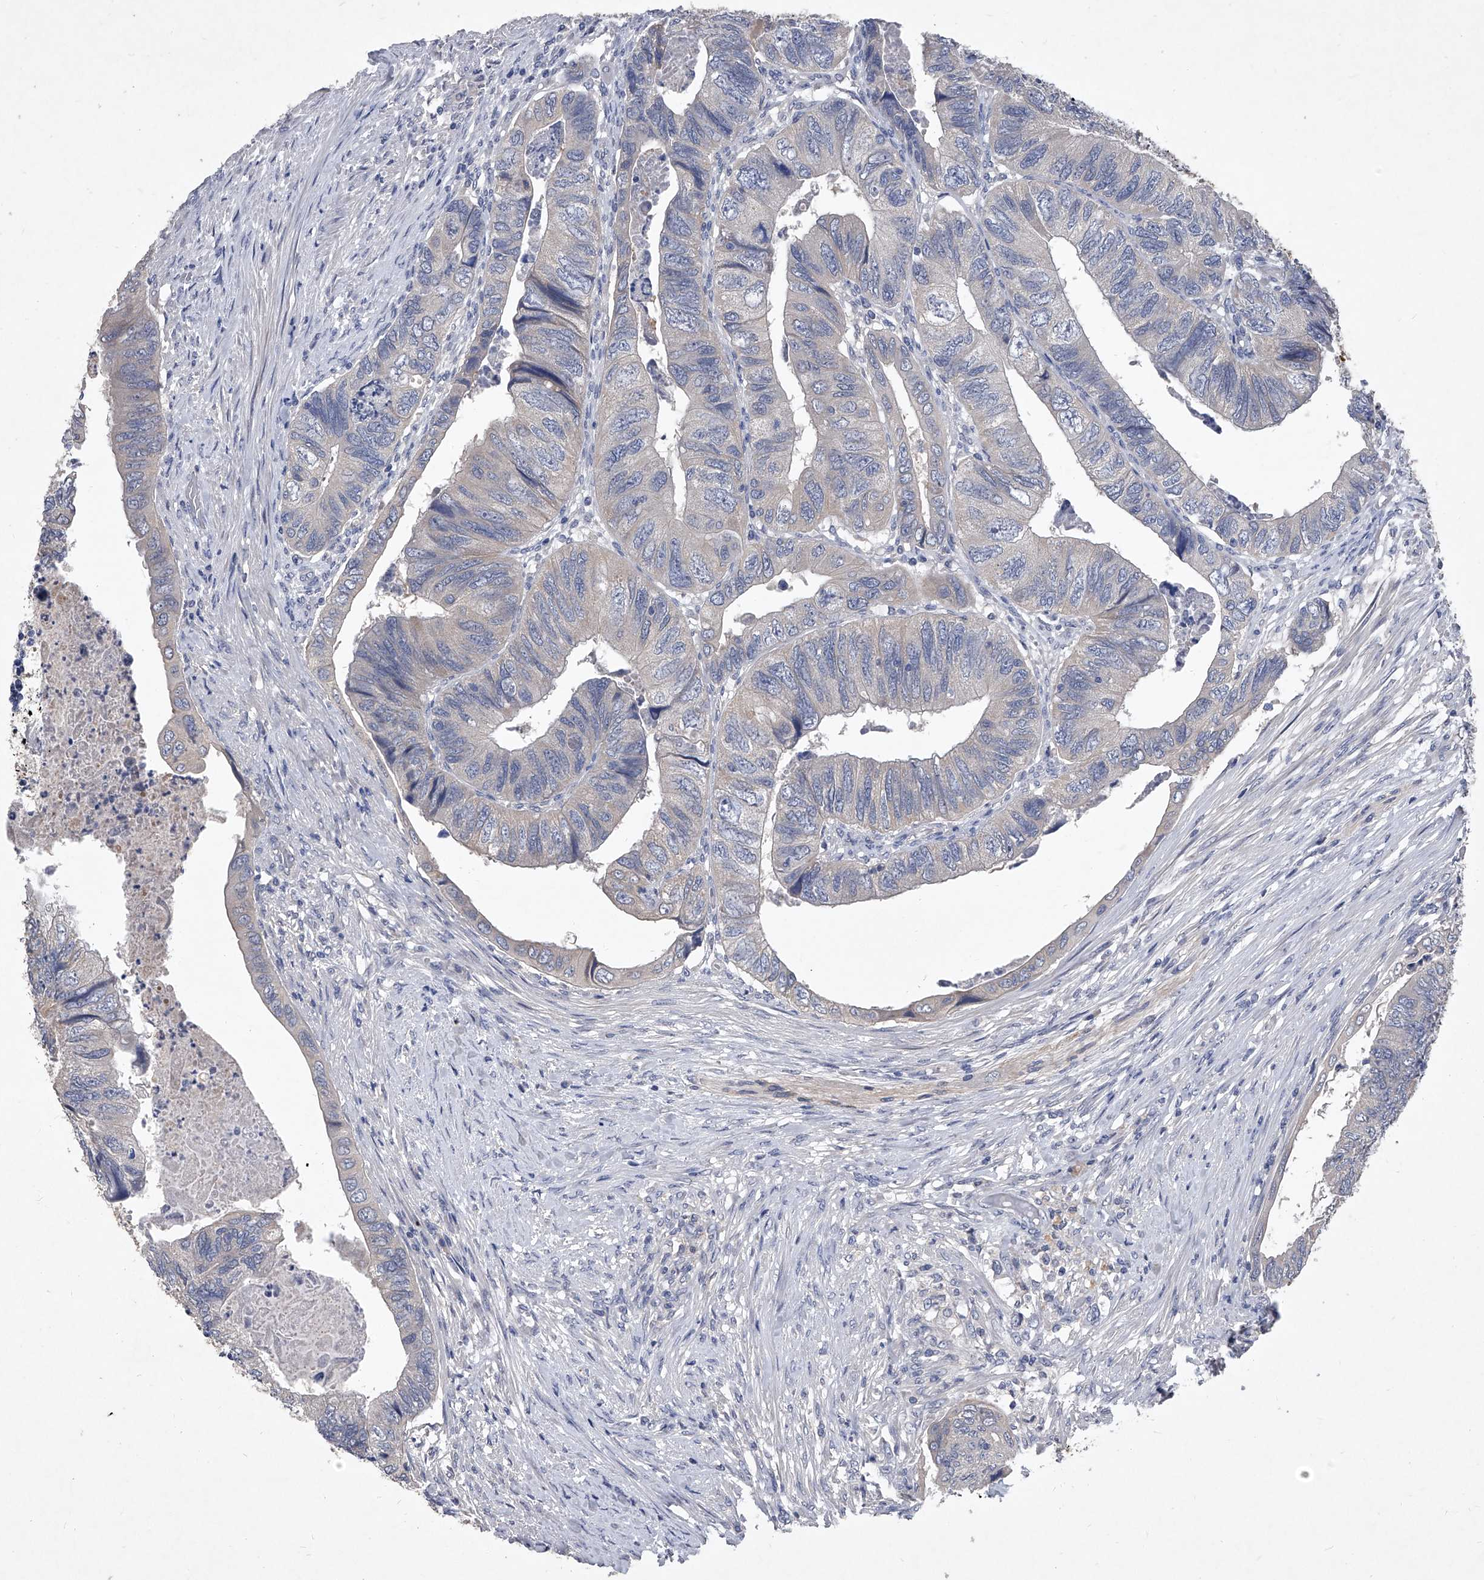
{"staining": {"intensity": "negative", "quantity": "none", "location": "none"}, "tissue": "colorectal cancer", "cell_type": "Tumor cells", "image_type": "cancer", "snomed": [{"axis": "morphology", "description": "Adenocarcinoma, NOS"}, {"axis": "topography", "description": "Rectum"}], "caption": "The photomicrograph exhibits no significant expression in tumor cells of colorectal cancer.", "gene": "C5", "patient": {"sex": "male", "age": 63}}